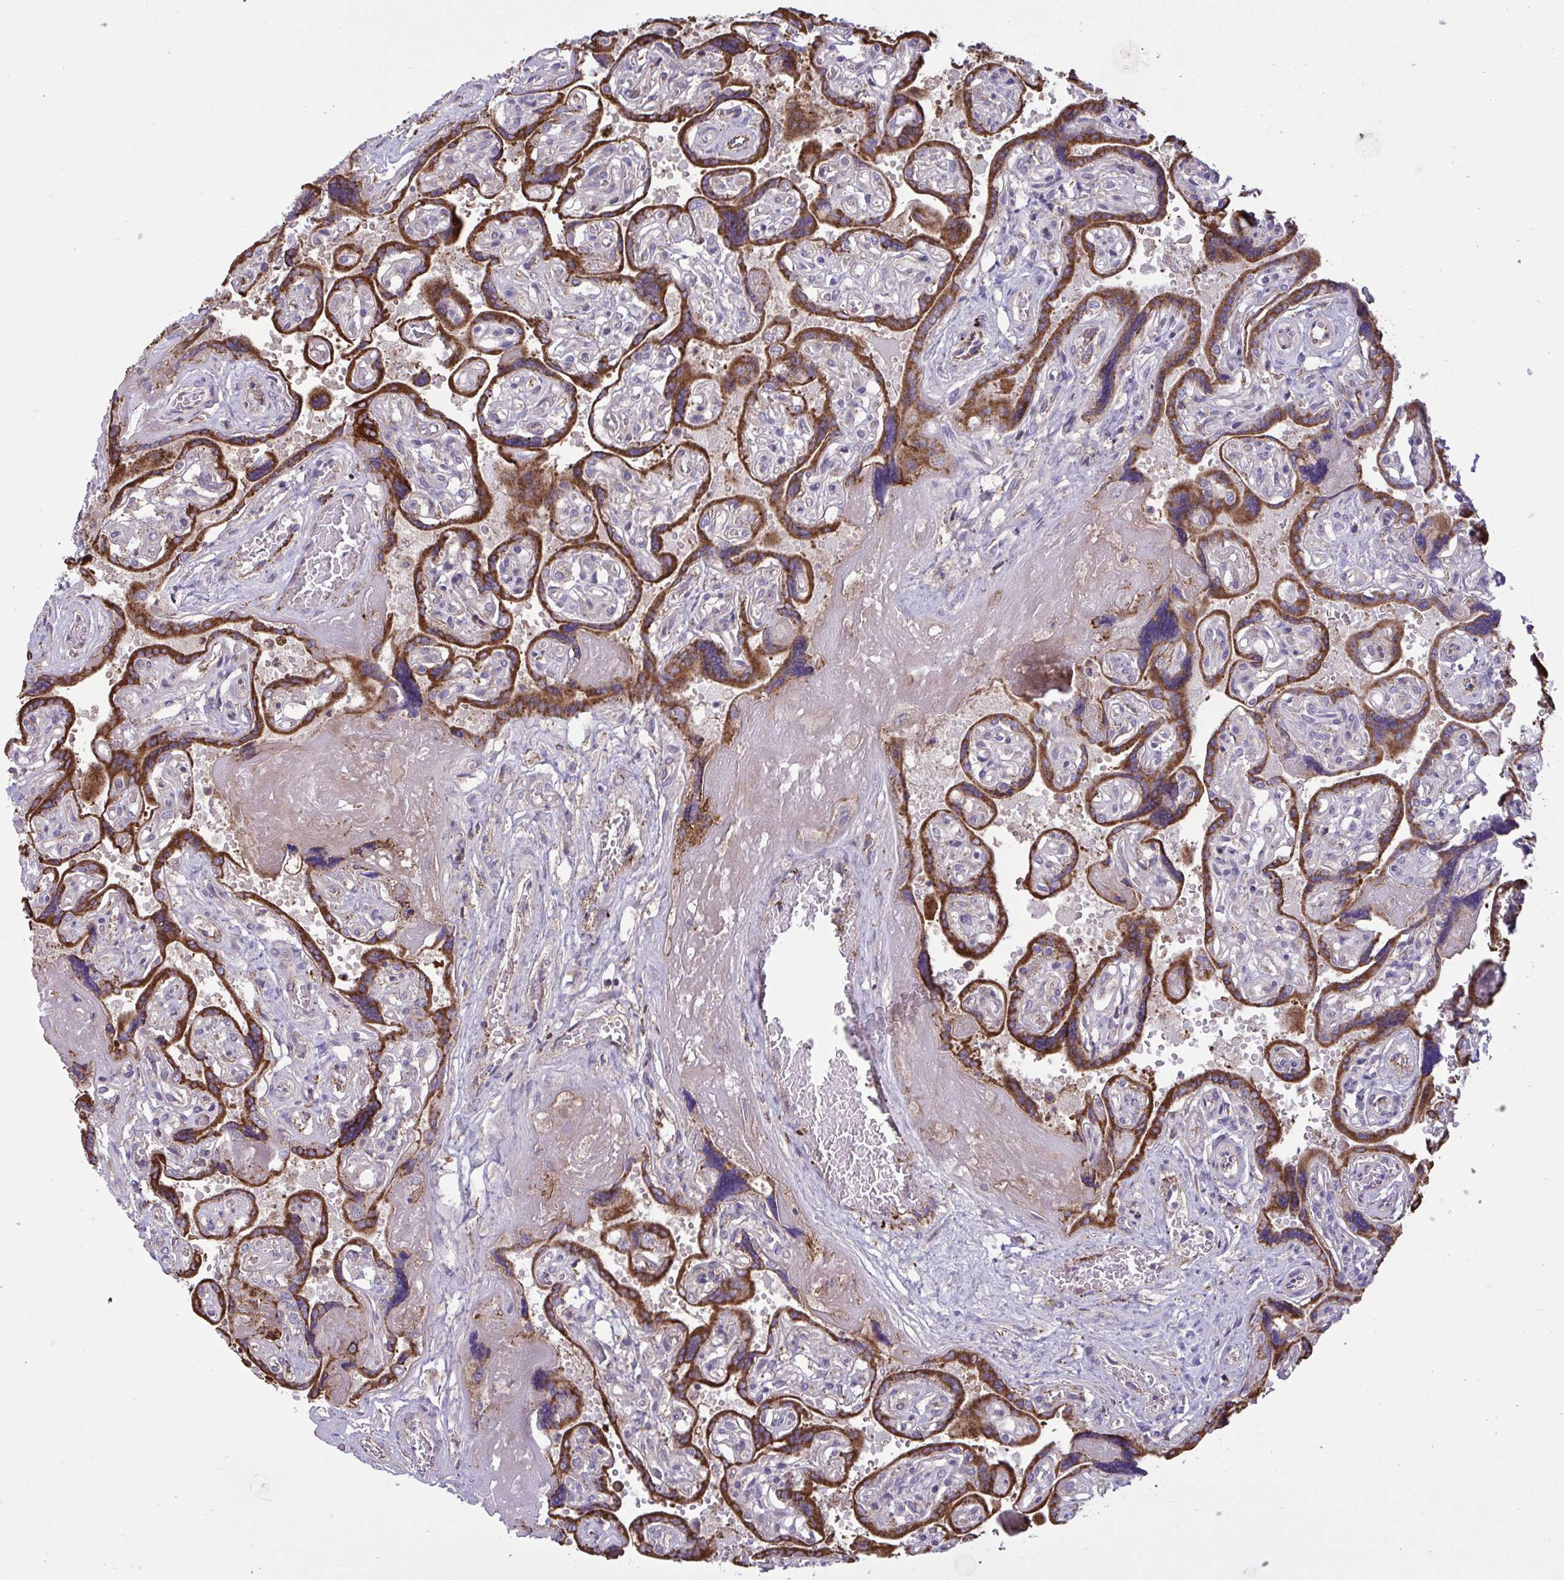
{"staining": {"intensity": "negative", "quantity": "none", "location": "none"}, "tissue": "placenta", "cell_type": "Decidual cells", "image_type": "normal", "snomed": [{"axis": "morphology", "description": "Normal tissue, NOS"}, {"axis": "topography", "description": "Placenta"}], "caption": "The IHC photomicrograph has no significant expression in decidual cells of placenta.", "gene": "CD101", "patient": {"sex": "female", "age": 32}}